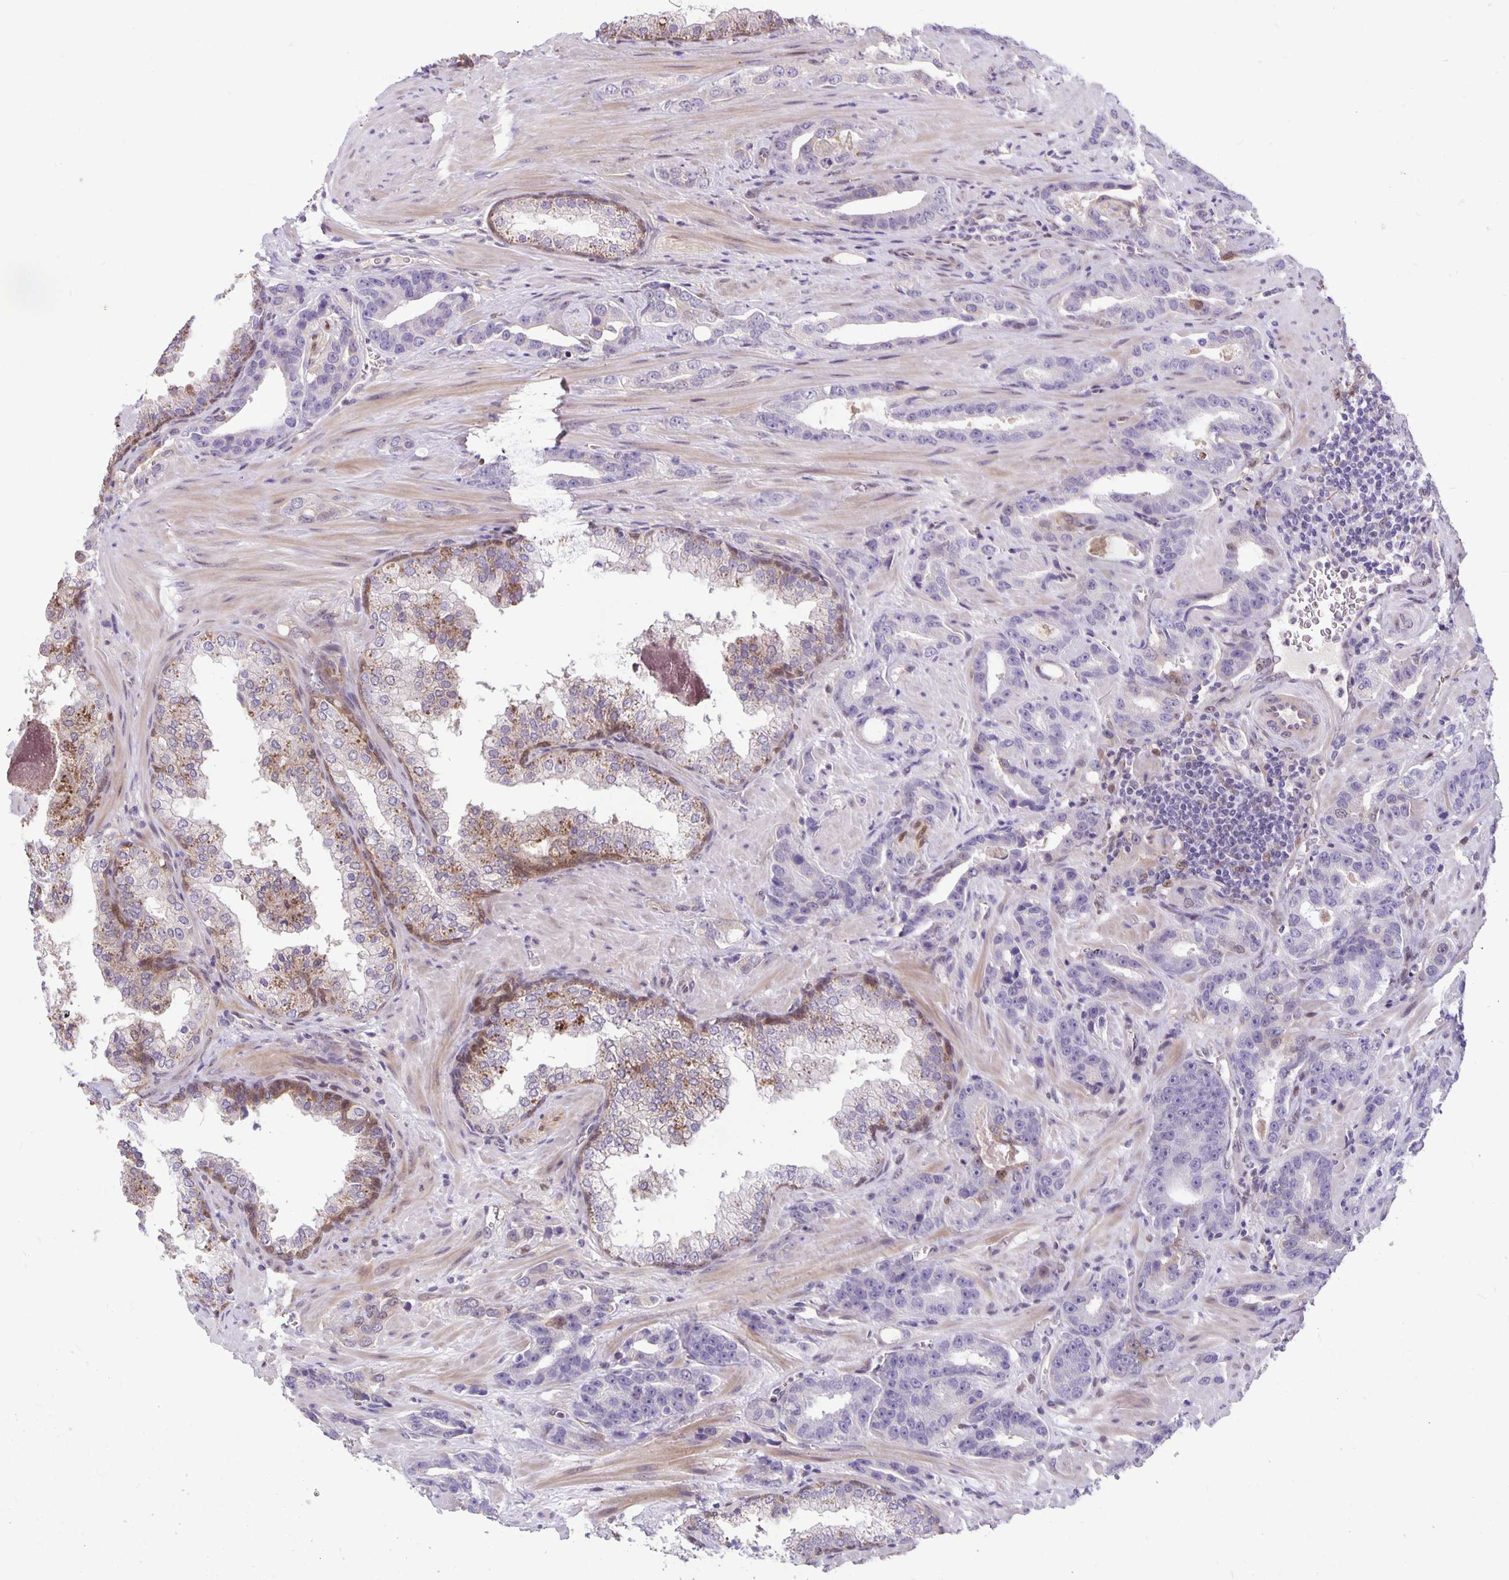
{"staining": {"intensity": "negative", "quantity": "none", "location": "none"}, "tissue": "prostate cancer", "cell_type": "Tumor cells", "image_type": "cancer", "snomed": [{"axis": "morphology", "description": "Adenocarcinoma, High grade"}, {"axis": "topography", "description": "Prostate"}], "caption": "Prostate adenocarcinoma (high-grade) was stained to show a protein in brown. There is no significant expression in tumor cells.", "gene": "TAX1BP3", "patient": {"sex": "male", "age": 65}}